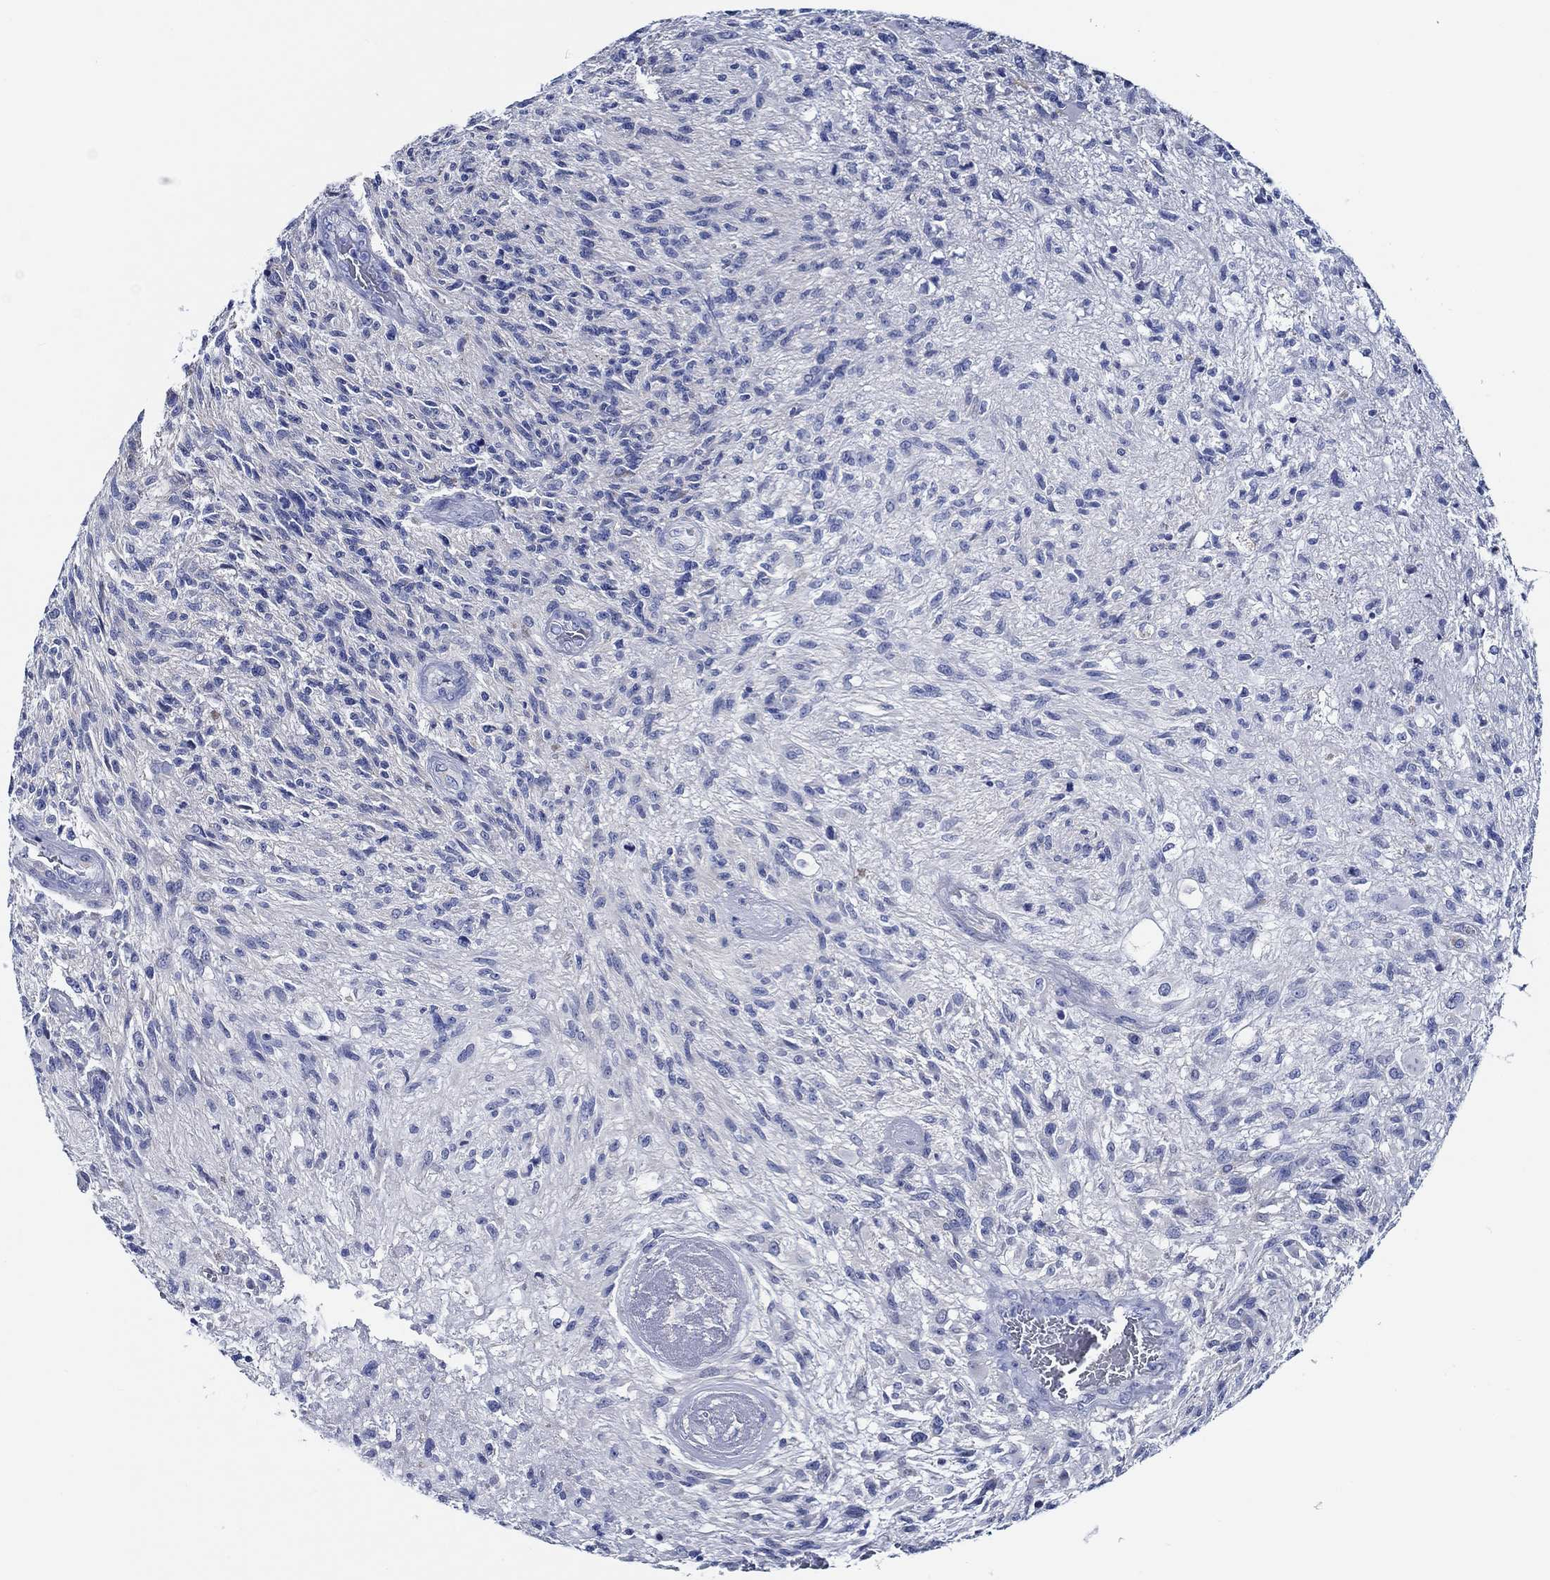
{"staining": {"intensity": "negative", "quantity": "none", "location": "none"}, "tissue": "glioma", "cell_type": "Tumor cells", "image_type": "cancer", "snomed": [{"axis": "morphology", "description": "Glioma, malignant, High grade"}, {"axis": "topography", "description": "Brain"}], "caption": "An immunohistochemistry histopathology image of glioma is shown. There is no staining in tumor cells of glioma.", "gene": "WDR62", "patient": {"sex": "male", "age": 56}}